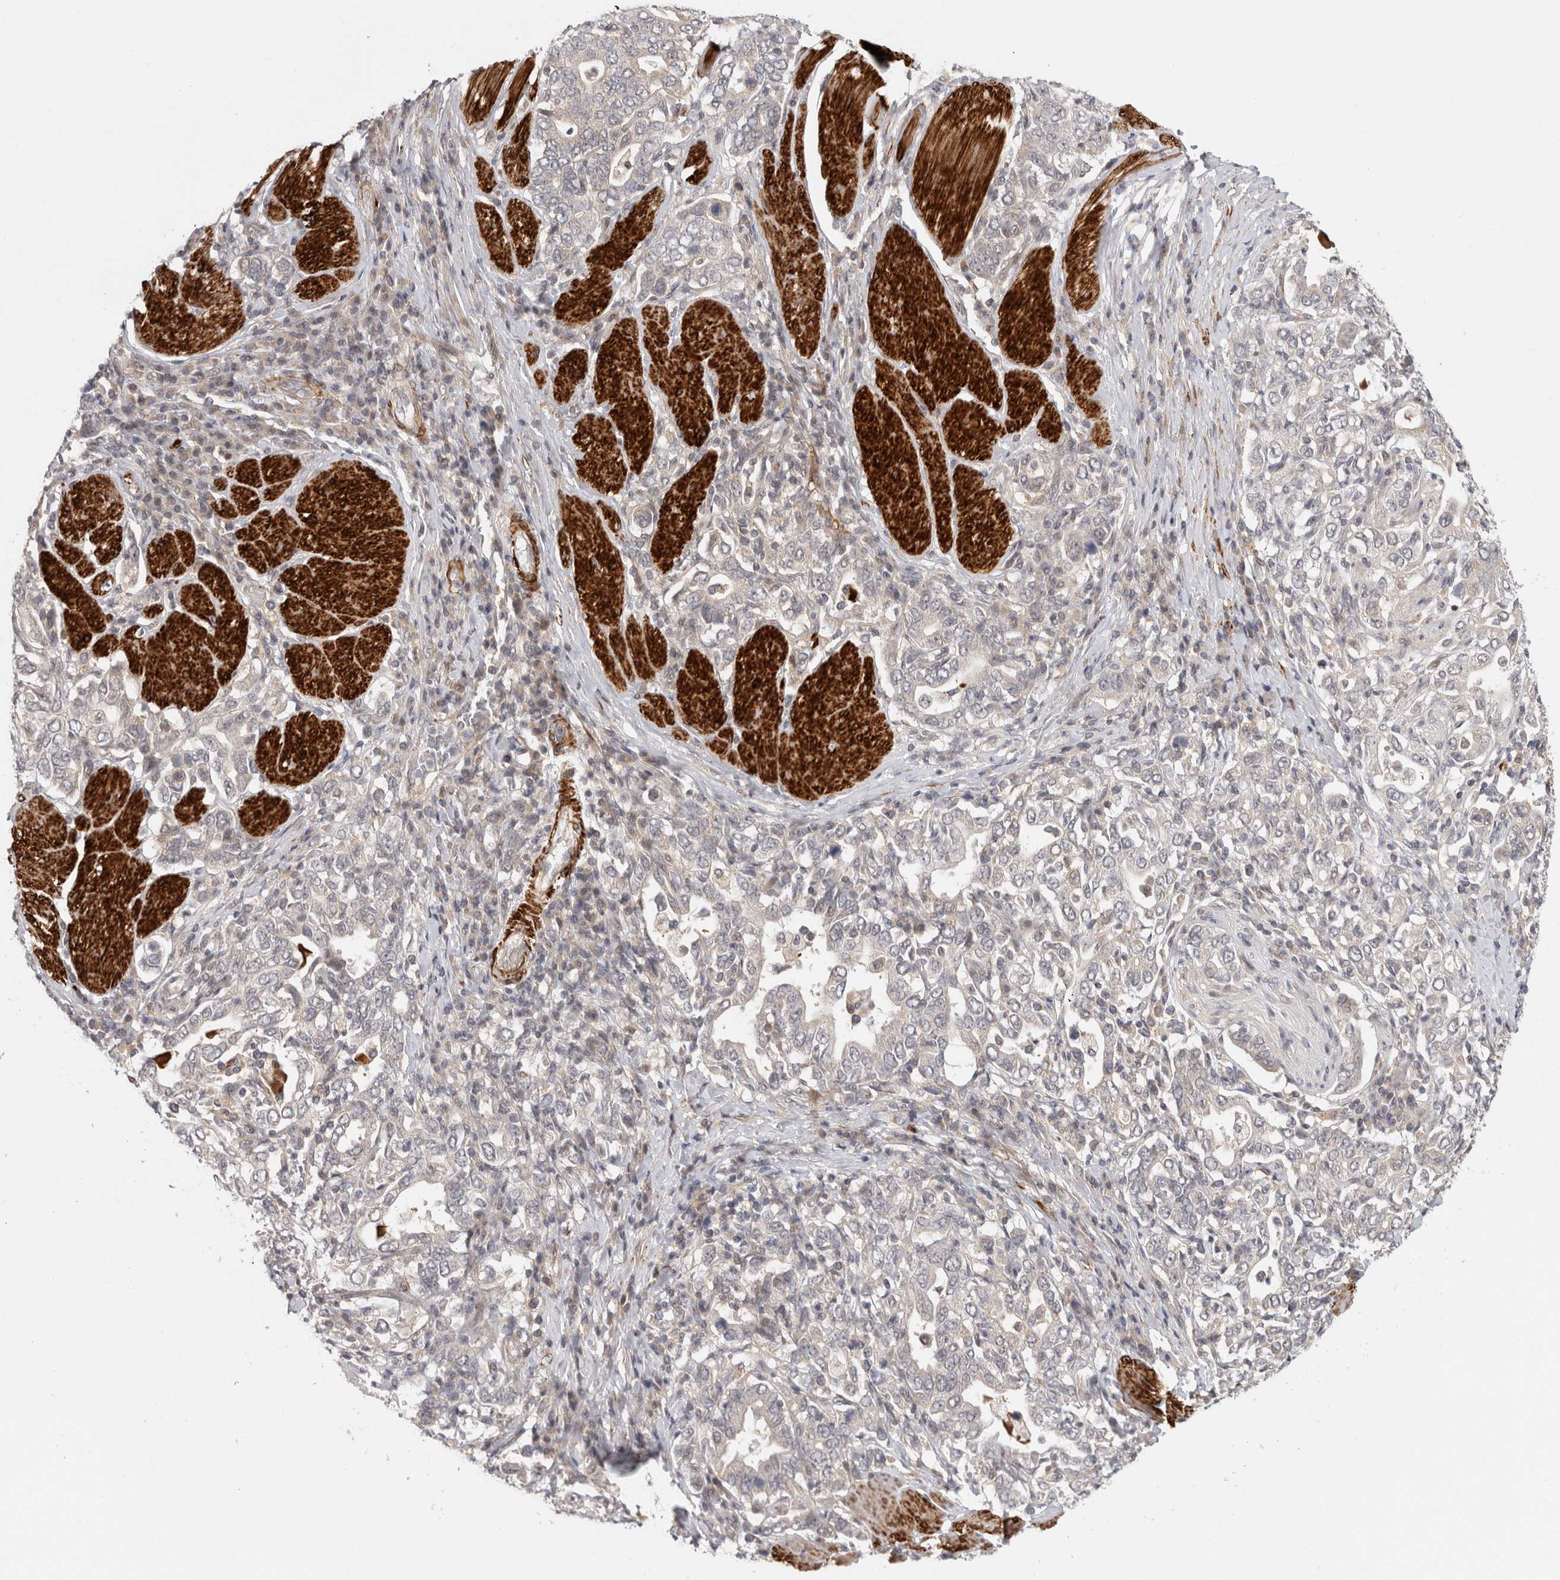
{"staining": {"intensity": "negative", "quantity": "none", "location": "none"}, "tissue": "stomach cancer", "cell_type": "Tumor cells", "image_type": "cancer", "snomed": [{"axis": "morphology", "description": "Adenocarcinoma, NOS"}, {"axis": "topography", "description": "Stomach, upper"}], "caption": "Immunohistochemical staining of adenocarcinoma (stomach) demonstrates no significant staining in tumor cells. (Immunohistochemistry (ihc), brightfield microscopy, high magnification).", "gene": "ZNF318", "patient": {"sex": "male", "age": 62}}